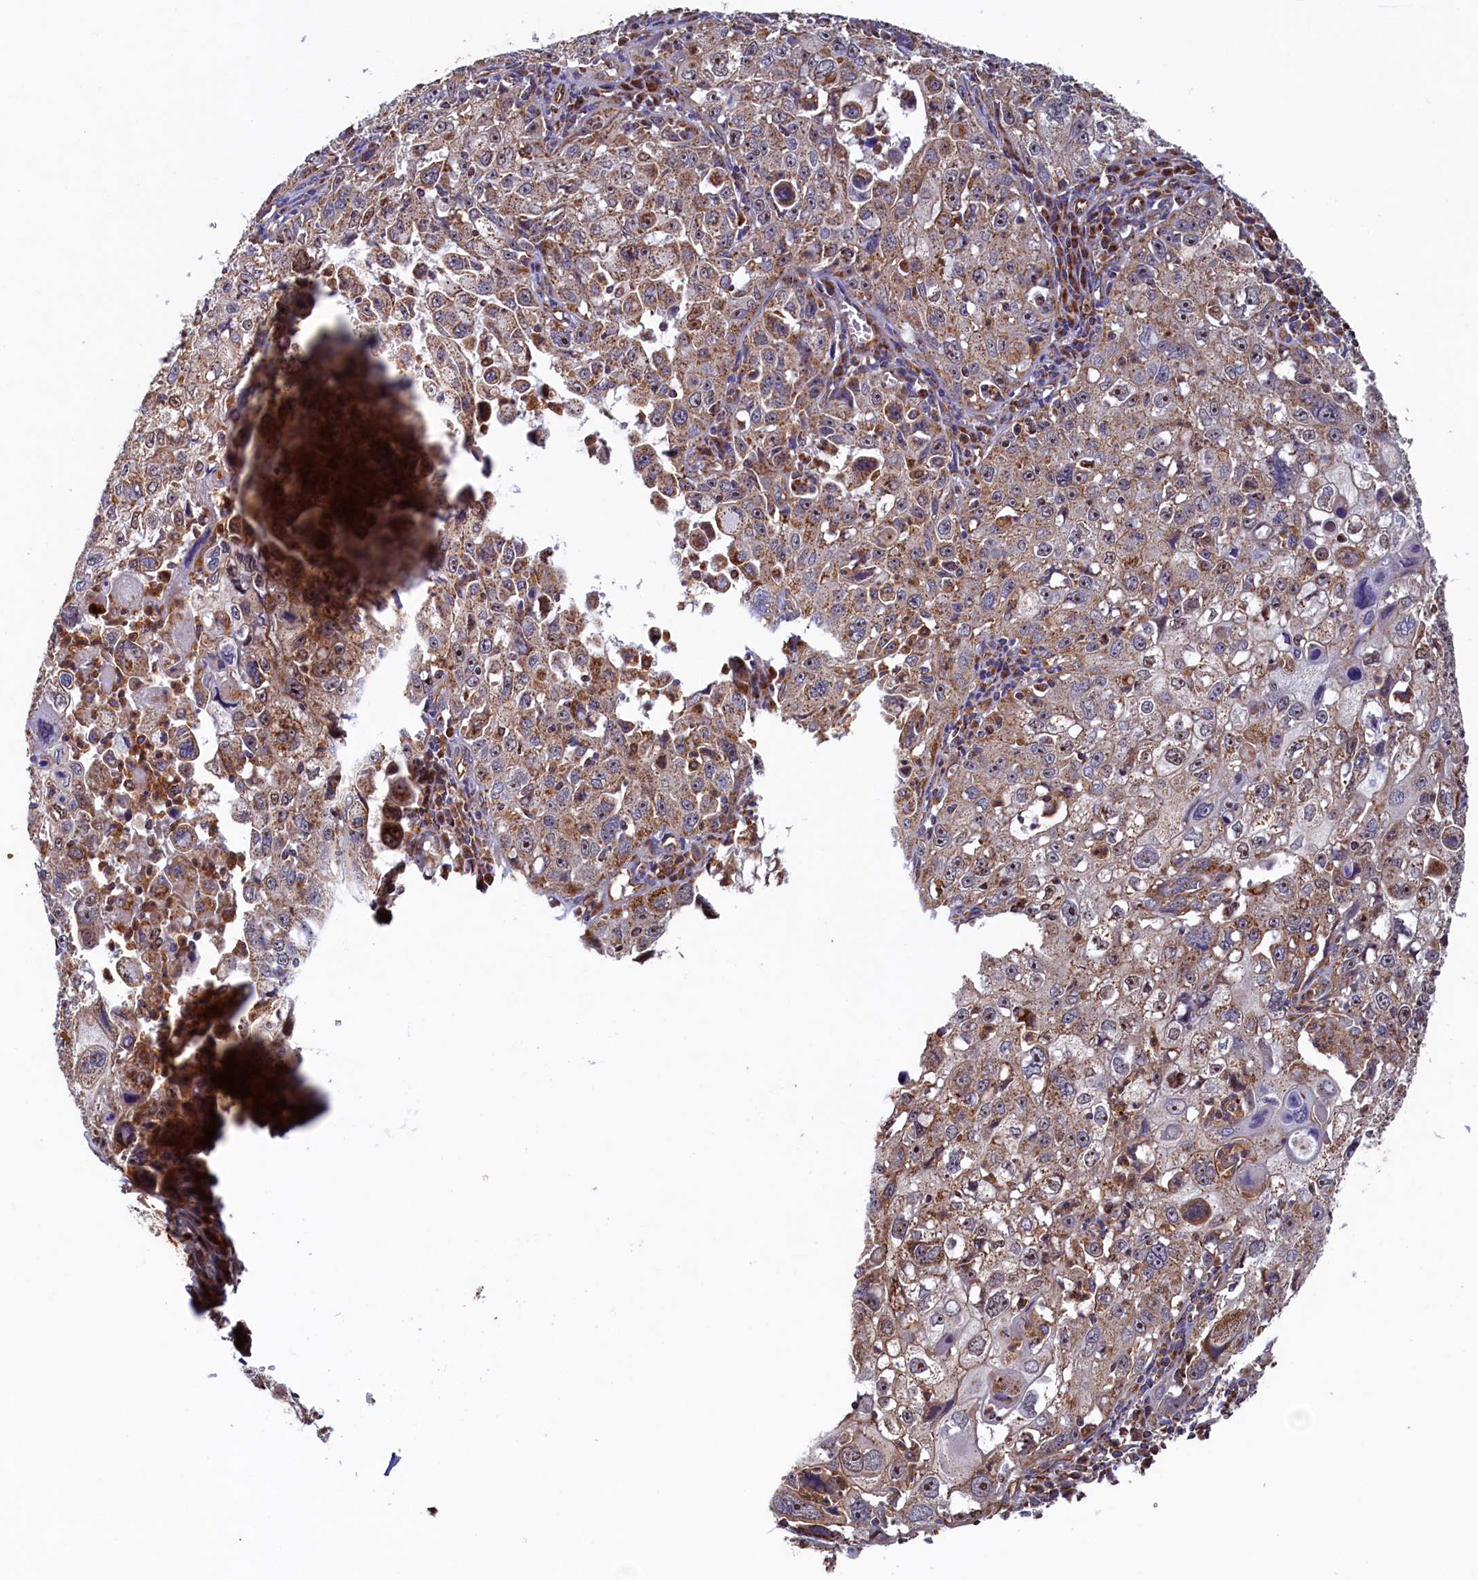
{"staining": {"intensity": "moderate", "quantity": ">75%", "location": "cytoplasmic/membranous,nuclear"}, "tissue": "cervical cancer", "cell_type": "Tumor cells", "image_type": "cancer", "snomed": [{"axis": "morphology", "description": "Squamous cell carcinoma, NOS"}, {"axis": "topography", "description": "Cervix"}], "caption": "The micrograph displays immunohistochemical staining of cervical cancer (squamous cell carcinoma). There is moderate cytoplasmic/membranous and nuclear positivity is present in about >75% of tumor cells.", "gene": "UBE3B", "patient": {"sex": "female", "age": 42}}